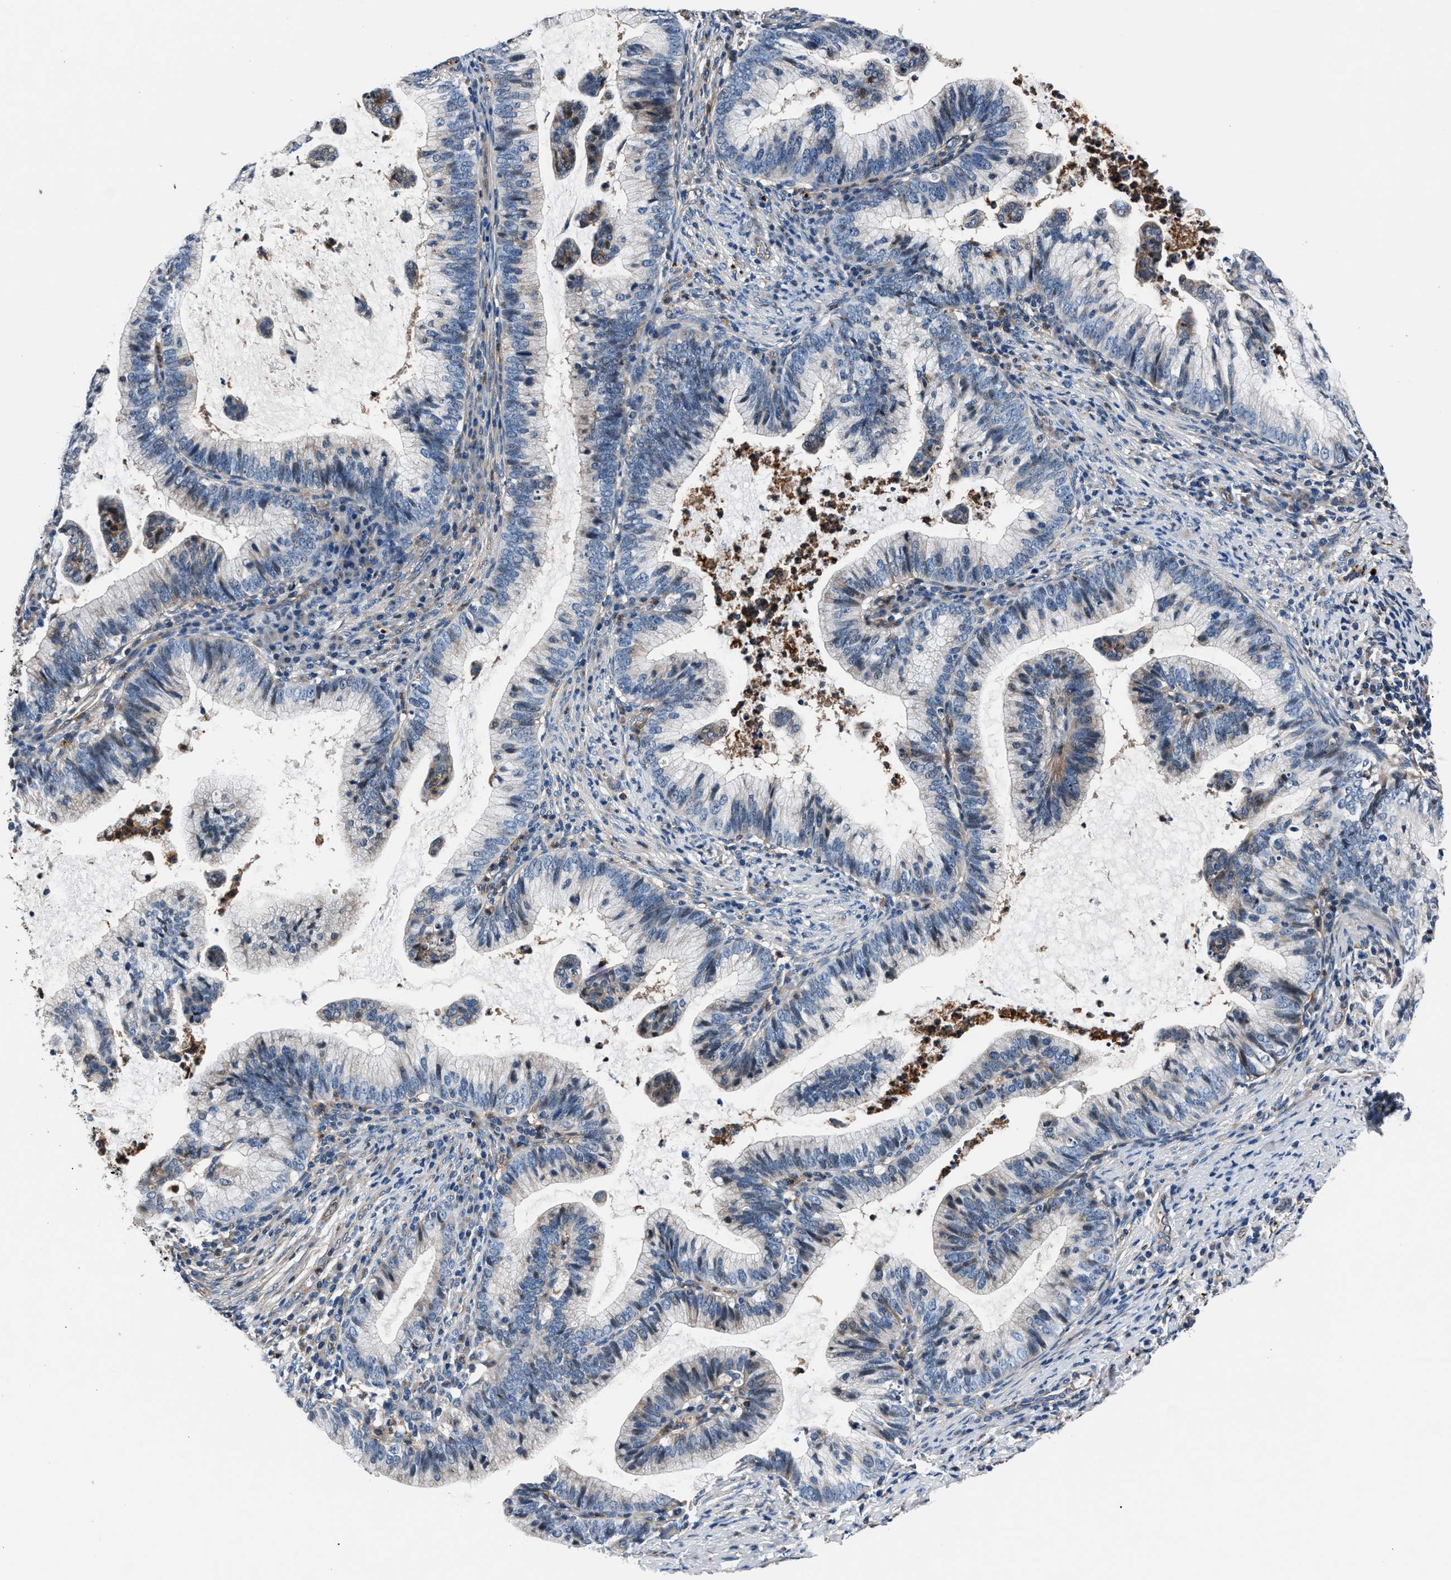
{"staining": {"intensity": "negative", "quantity": "none", "location": "none"}, "tissue": "cervical cancer", "cell_type": "Tumor cells", "image_type": "cancer", "snomed": [{"axis": "morphology", "description": "Adenocarcinoma, NOS"}, {"axis": "topography", "description": "Cervix"}], "caption": "The immunohistochemistry photomicrograph has no significant staining in tumor cells of adenocarcinoma (cervical) tissue. Brightfield microscopy of immunohistochemistry (IHC) stained with DAB (3,3'-diaminobenzidine) (brown) and hematoxylin (blue), captured at high magnification.", "gene": "MFSD11", "patient": {"sex": "female", "age": 36}}